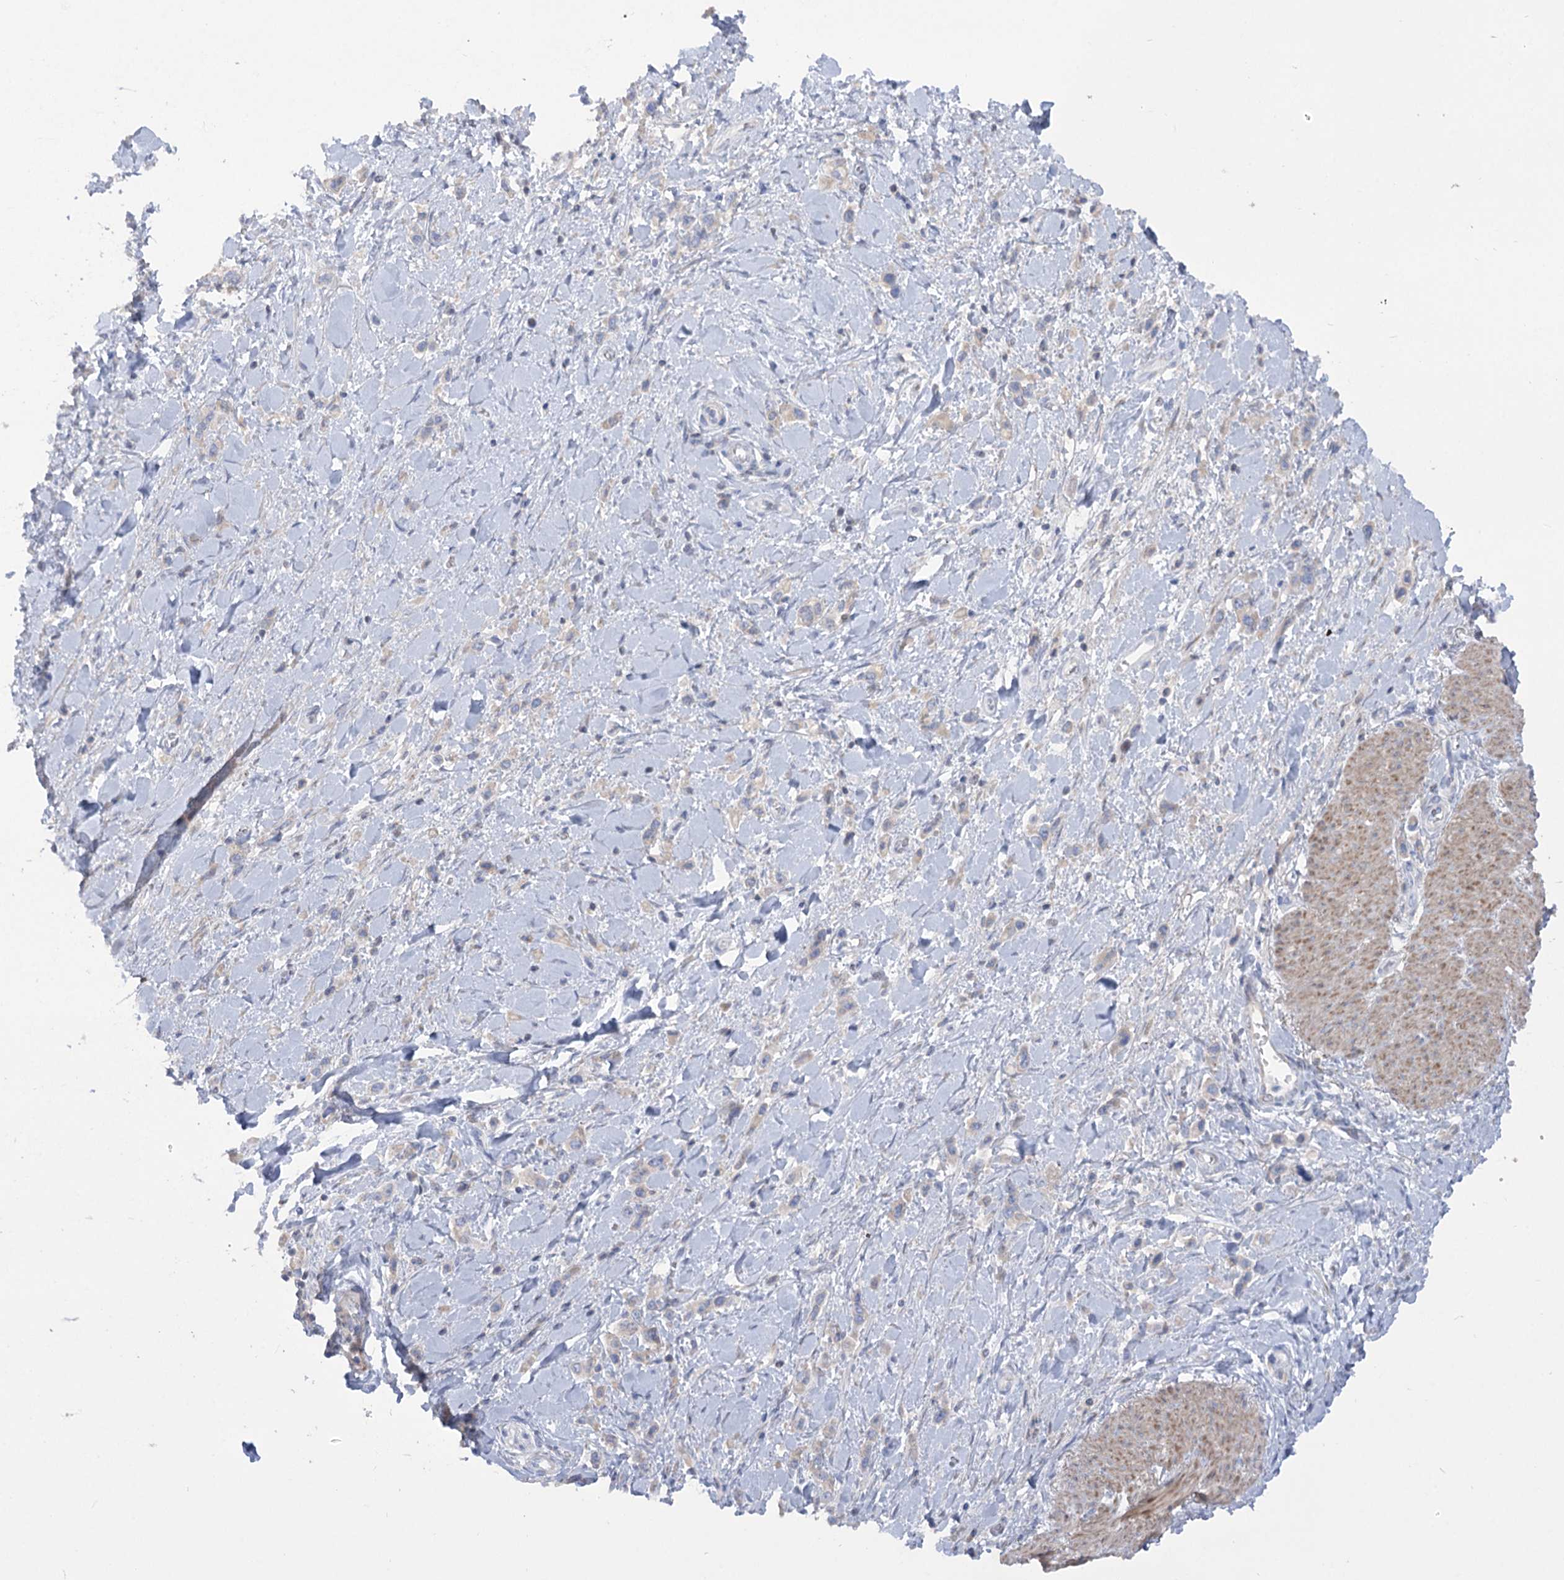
{"staining": {"intensity": "negative", "quantity": "none", "location": "none"}, "tissue": "stomach cancer", "cell_type": "Tumor cells", "image_type": "cancer", "snomed": [{"axis": "morphology", "description": "Normal tissue, NOS"}, {"axis": "morphology", "description": "Adenocarcinoma, NOS"}, {"axis": "topography", "description": "Stomach, upper"}, {"axis": "topography", "description": "Stomach"}], "caption": "An IHC photomicrograph of stomach cancer (adenocarcinoma) is shown. There is no staining in tumor cells of stomach cancer (adenocarcinoma).", "gene": "GBF1", "patient": {"sex": "female", "age": 65}}